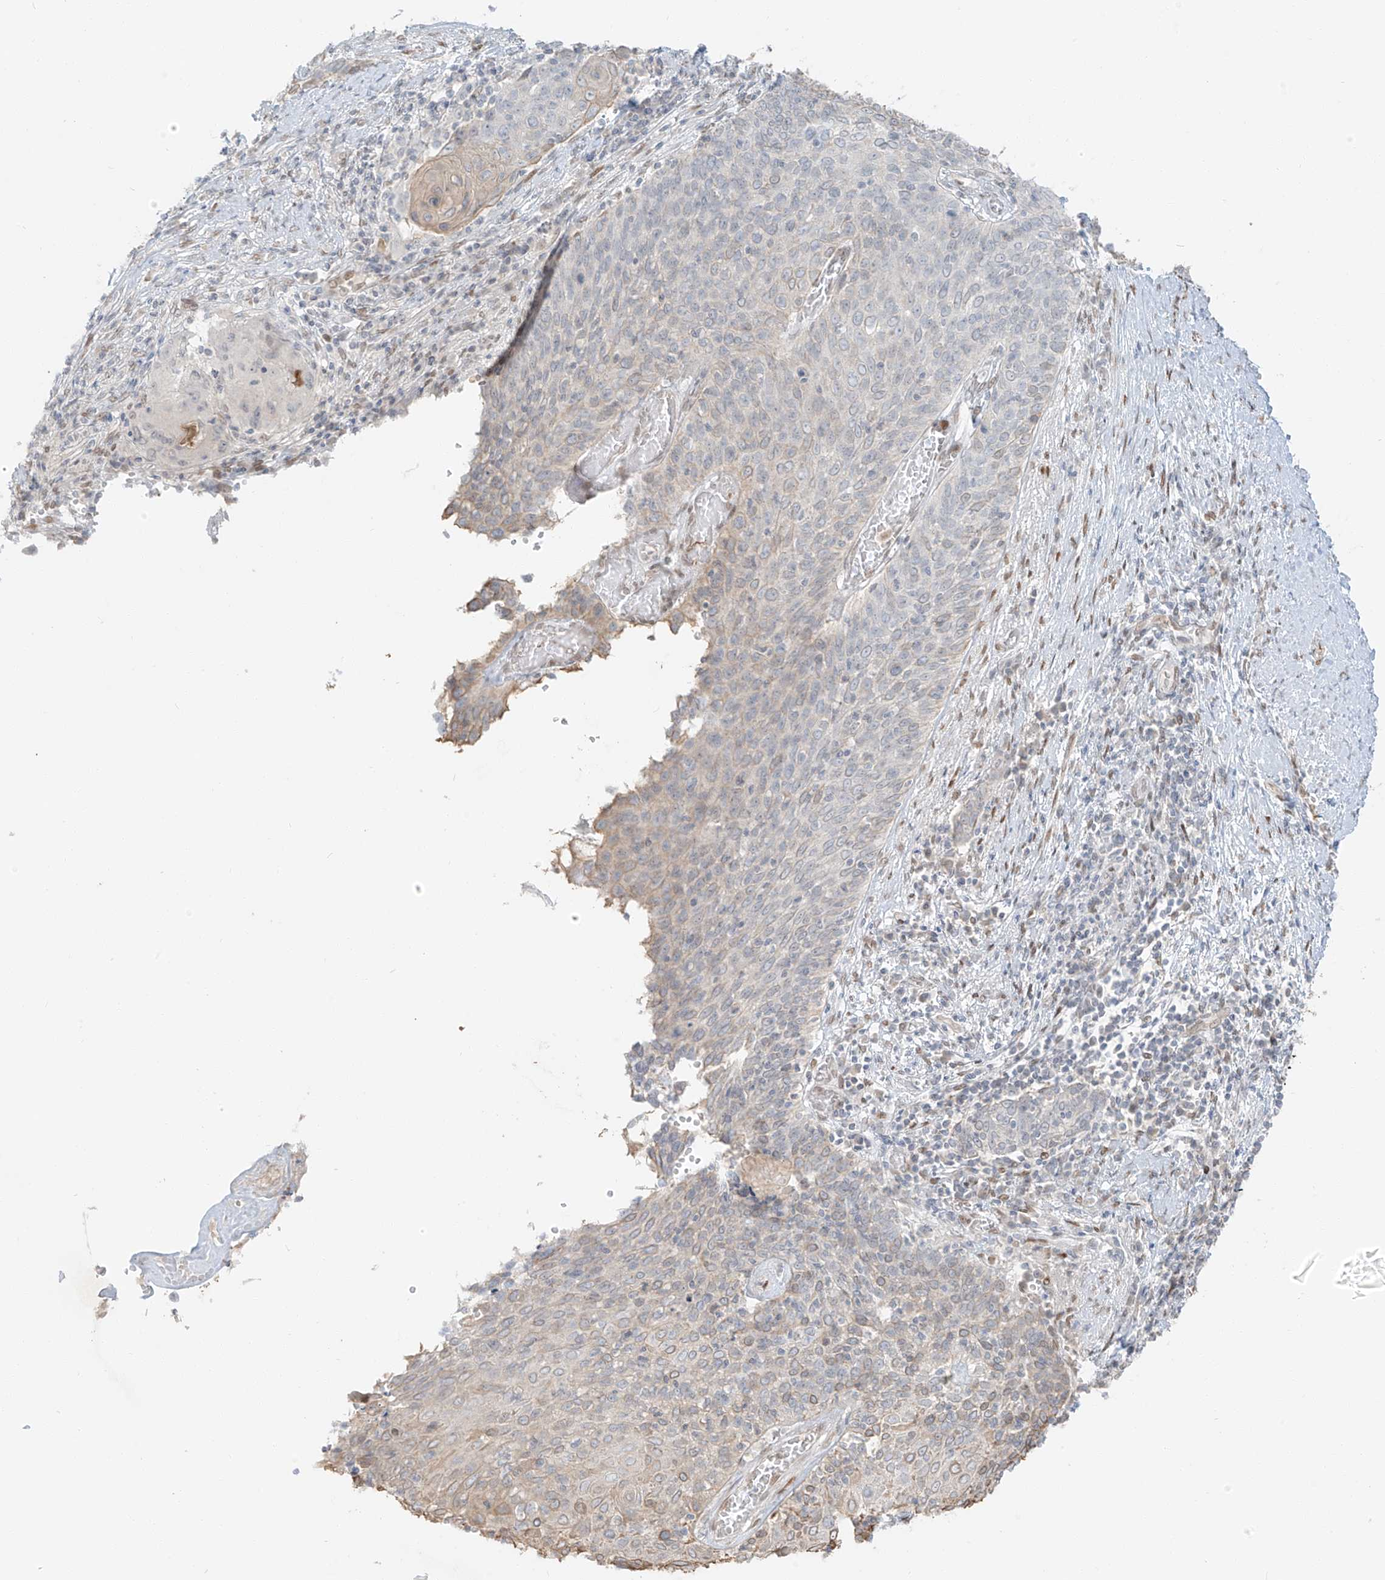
{"staining": {"intensity": "weak", "quantity": "<25%", "location": "cytoplasmic/membranous"}, "tissue": "cervical cancer", "cell_type": "Tumor cells", "image_type": "cancer", "snomed": [{"axis": "morphology", "description": "Squamous cell carcinoma, NOS"}, {"axis": "topography", "description": "Cervix"}], "caption": "IHC histopathology image of cervical cancer stained for a protein (brown), which exhibits no expression in tumor cells.", "gene": "ZNF774", "patient": {"sex": "female", "age": 39}}